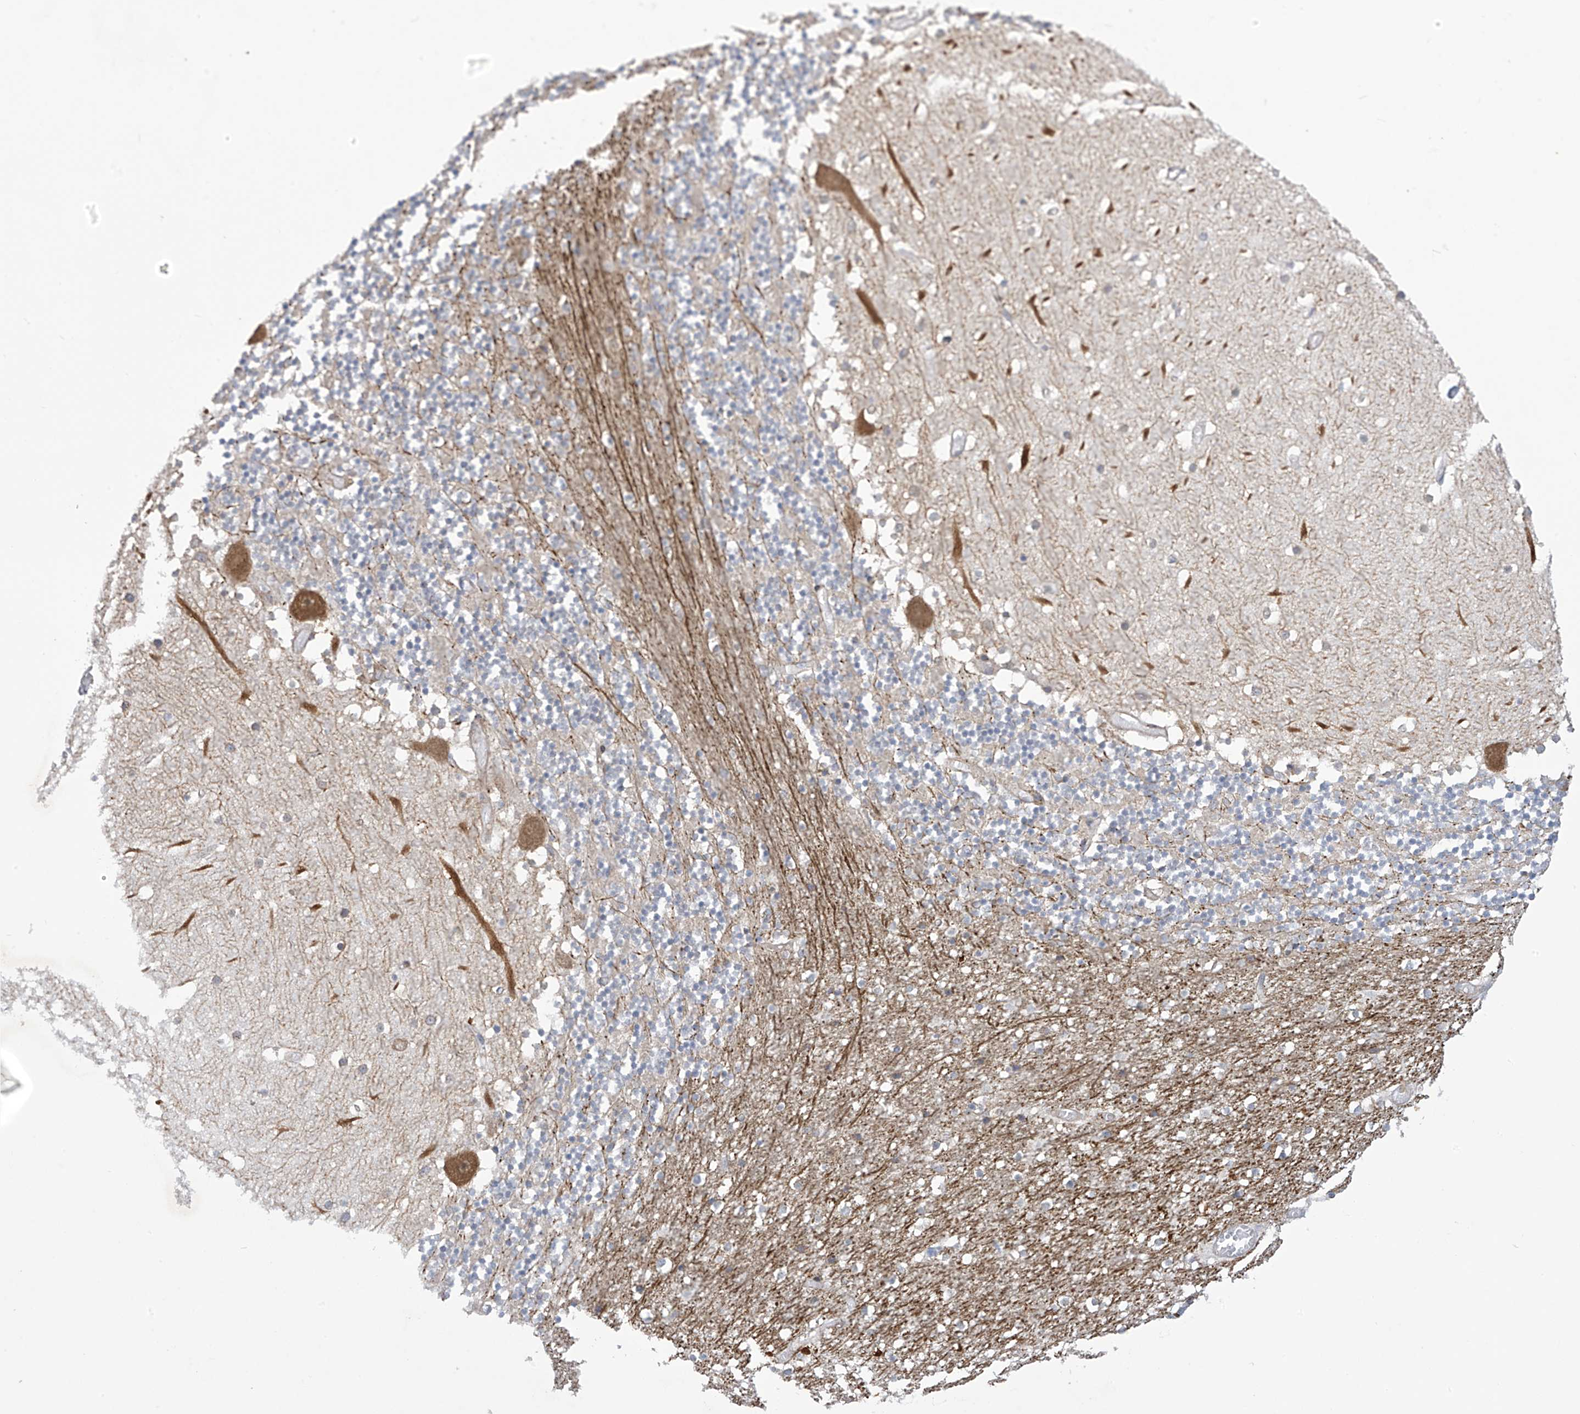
{"staining": {"intensity": "negative", "quantity": "none", "location": "none"}, "tissue": "cerebellum", "cell_type": "Cells in granular layer", "image_type": "normal", "snomed": [{"axis": "morphology", "description": "Normal tissue, NOS"}, {"axis": "topography", "description": "Cerebellum"}], "caption": "Immunohistochemistry (IHC) micrograph of benign human cerebellum stained for a protein (brown), which displays no positivity in cells in granular layer. (DAB immunohistochemistry (IHC) visualized using brightfield microscopy, high magnification).", "gene": "KIAA1522", "patient": {"sex": "female", "age": 28}}